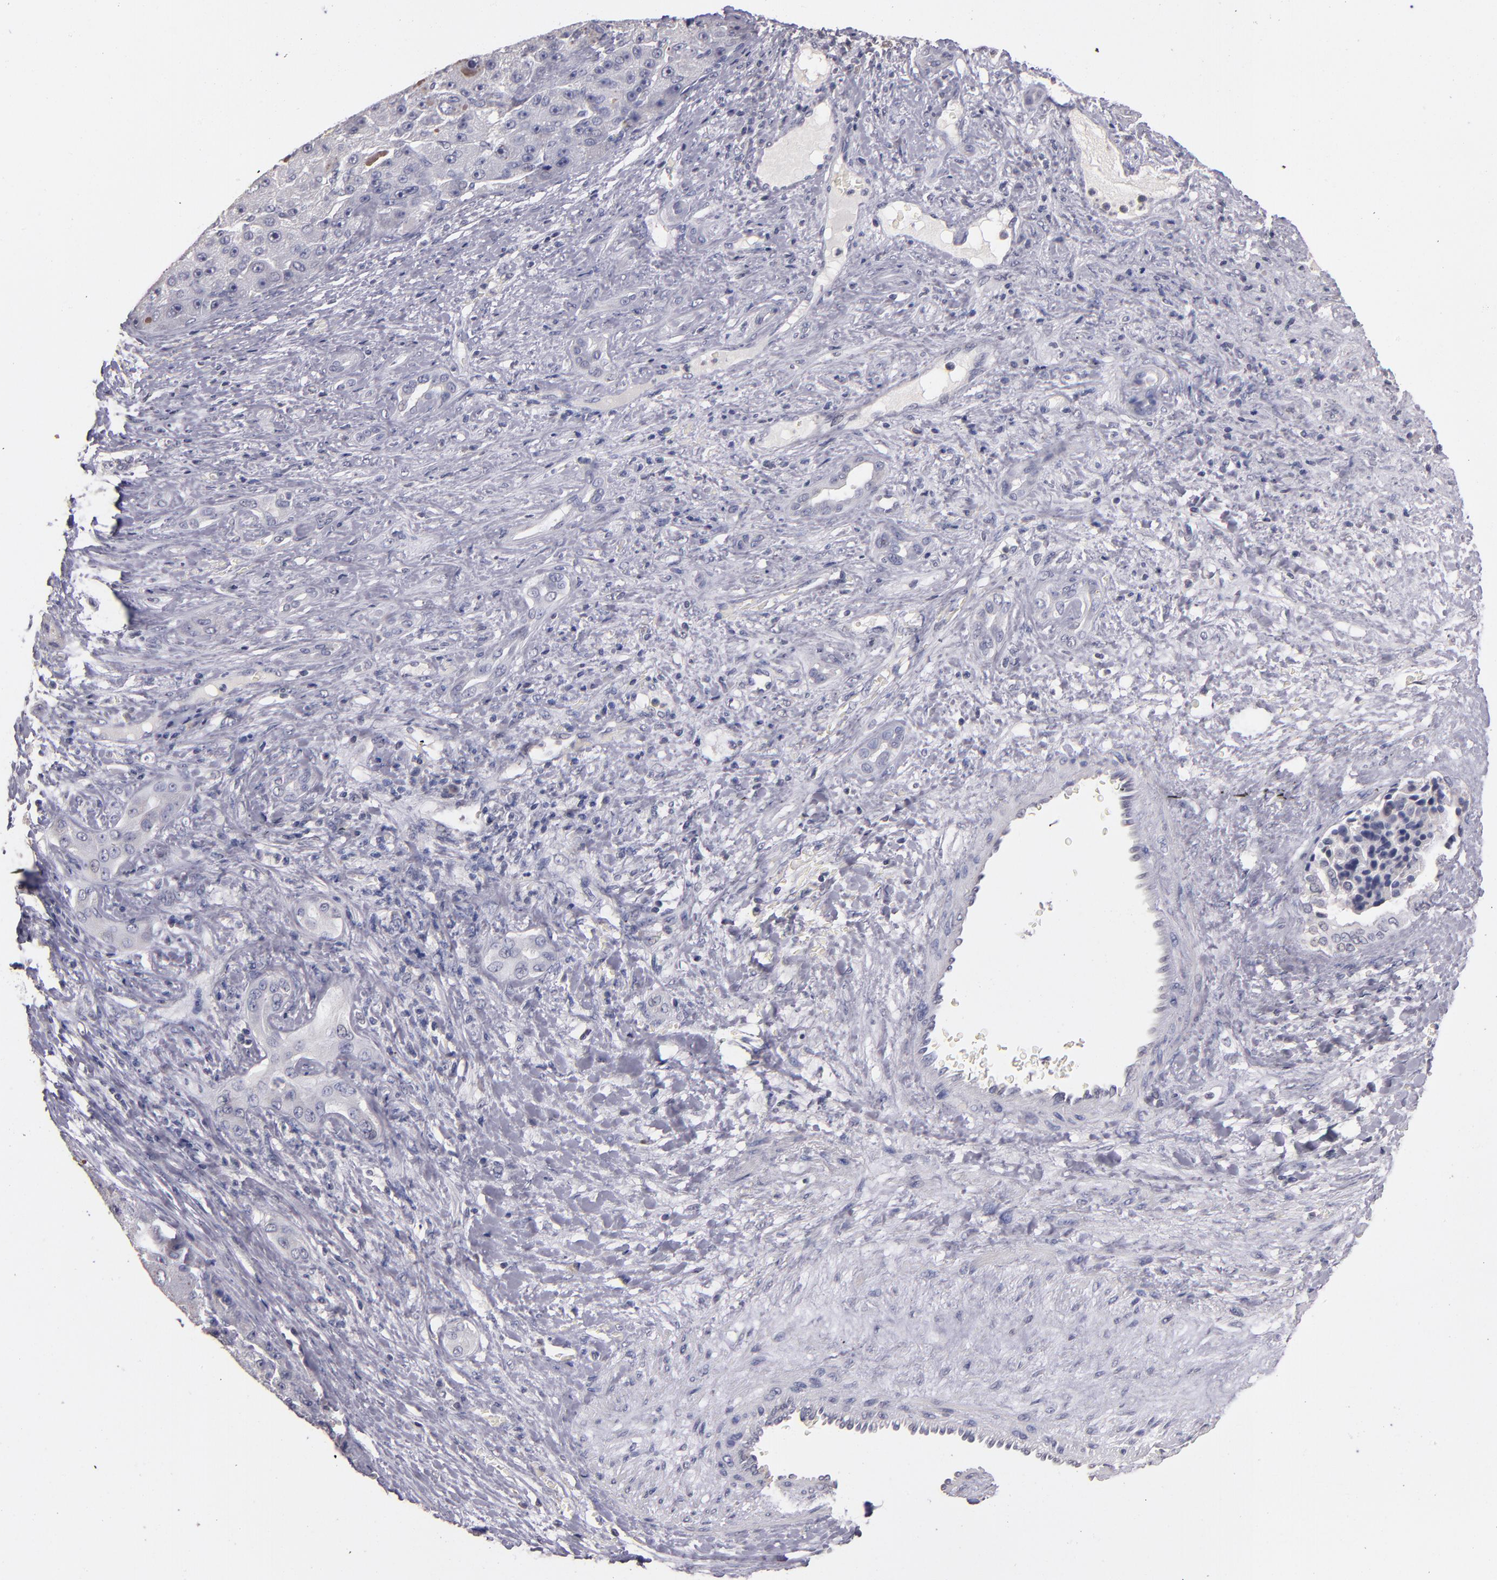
{"staining": {"intensity": "negative", "quantity": "none", "location": "none"}, "tissue": "liver cancer", "cell_type": "Tumor cells", "image_type": "cancer", "snomed": [{"axis": "morphology", "description": "Carcinoma, Hepatocellular, NOS"}, {"axis": "topography", "description": "Liver"}], "caption": "DAB (3,3'-diaminobenzidine) immunohistochemical staining of human hepatocellular carcinoma (liver) demonstrates no significant expression in tumor cells.", "gene": "SOX10", "patient": {"sex": "male", "age": 76}}